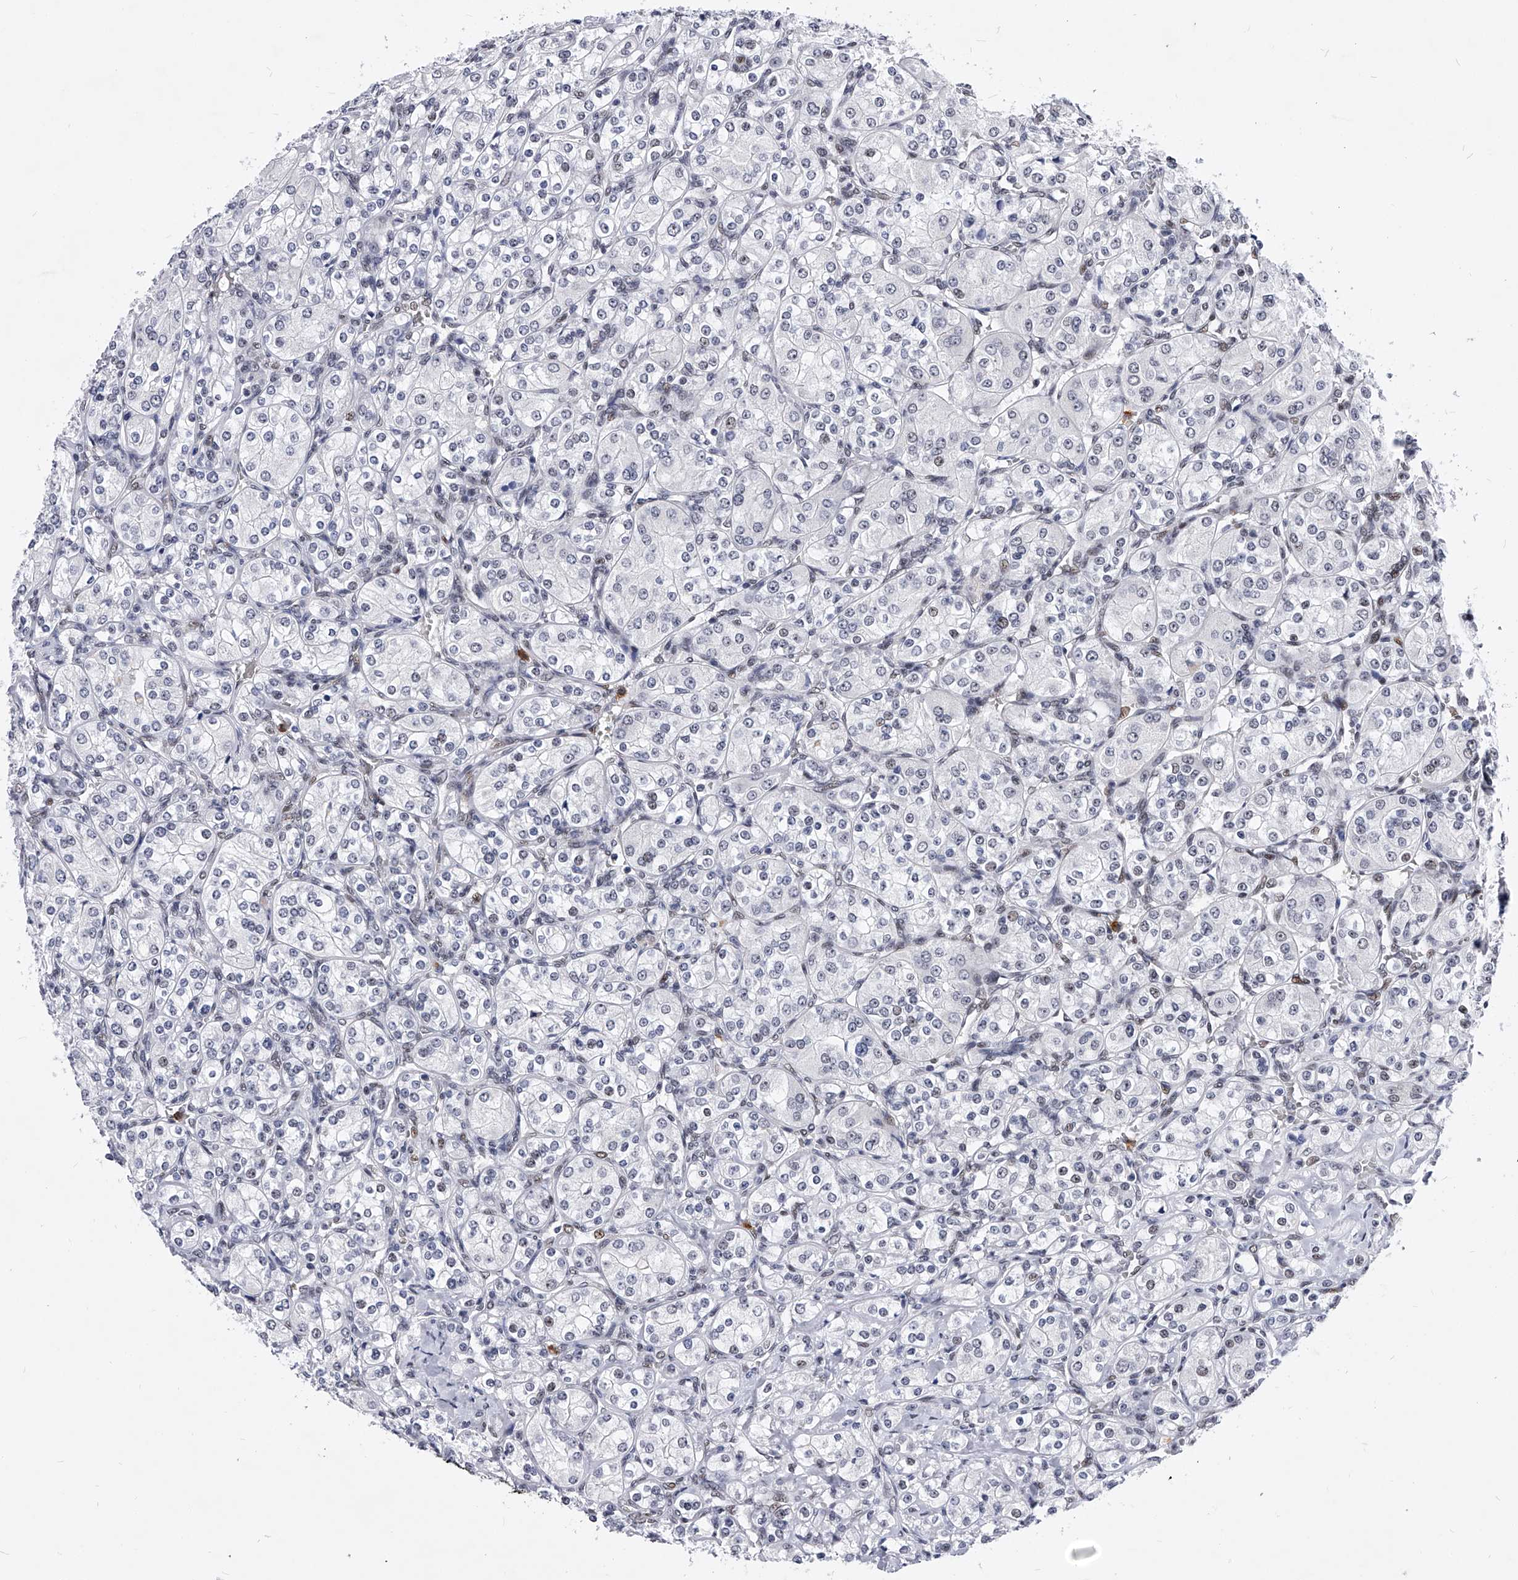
{"staining": {"intensity": "negative", "quantity": "none", "location": "none"}, "tissue": "renal cancer", "cell_type": "Tumor cells", "image_type": "cancer", "snomed": [{"axis": "morphology", "description": "Adenocarcinoma, NOS"}, {"axis": "topography", "description": "Kidney"}], "caption": "The micrograph displays no staining of tumor cells in adenocarcinoma (renal).", "gene": "TESK2", "patient": {"sex": "male", "age": 77}}